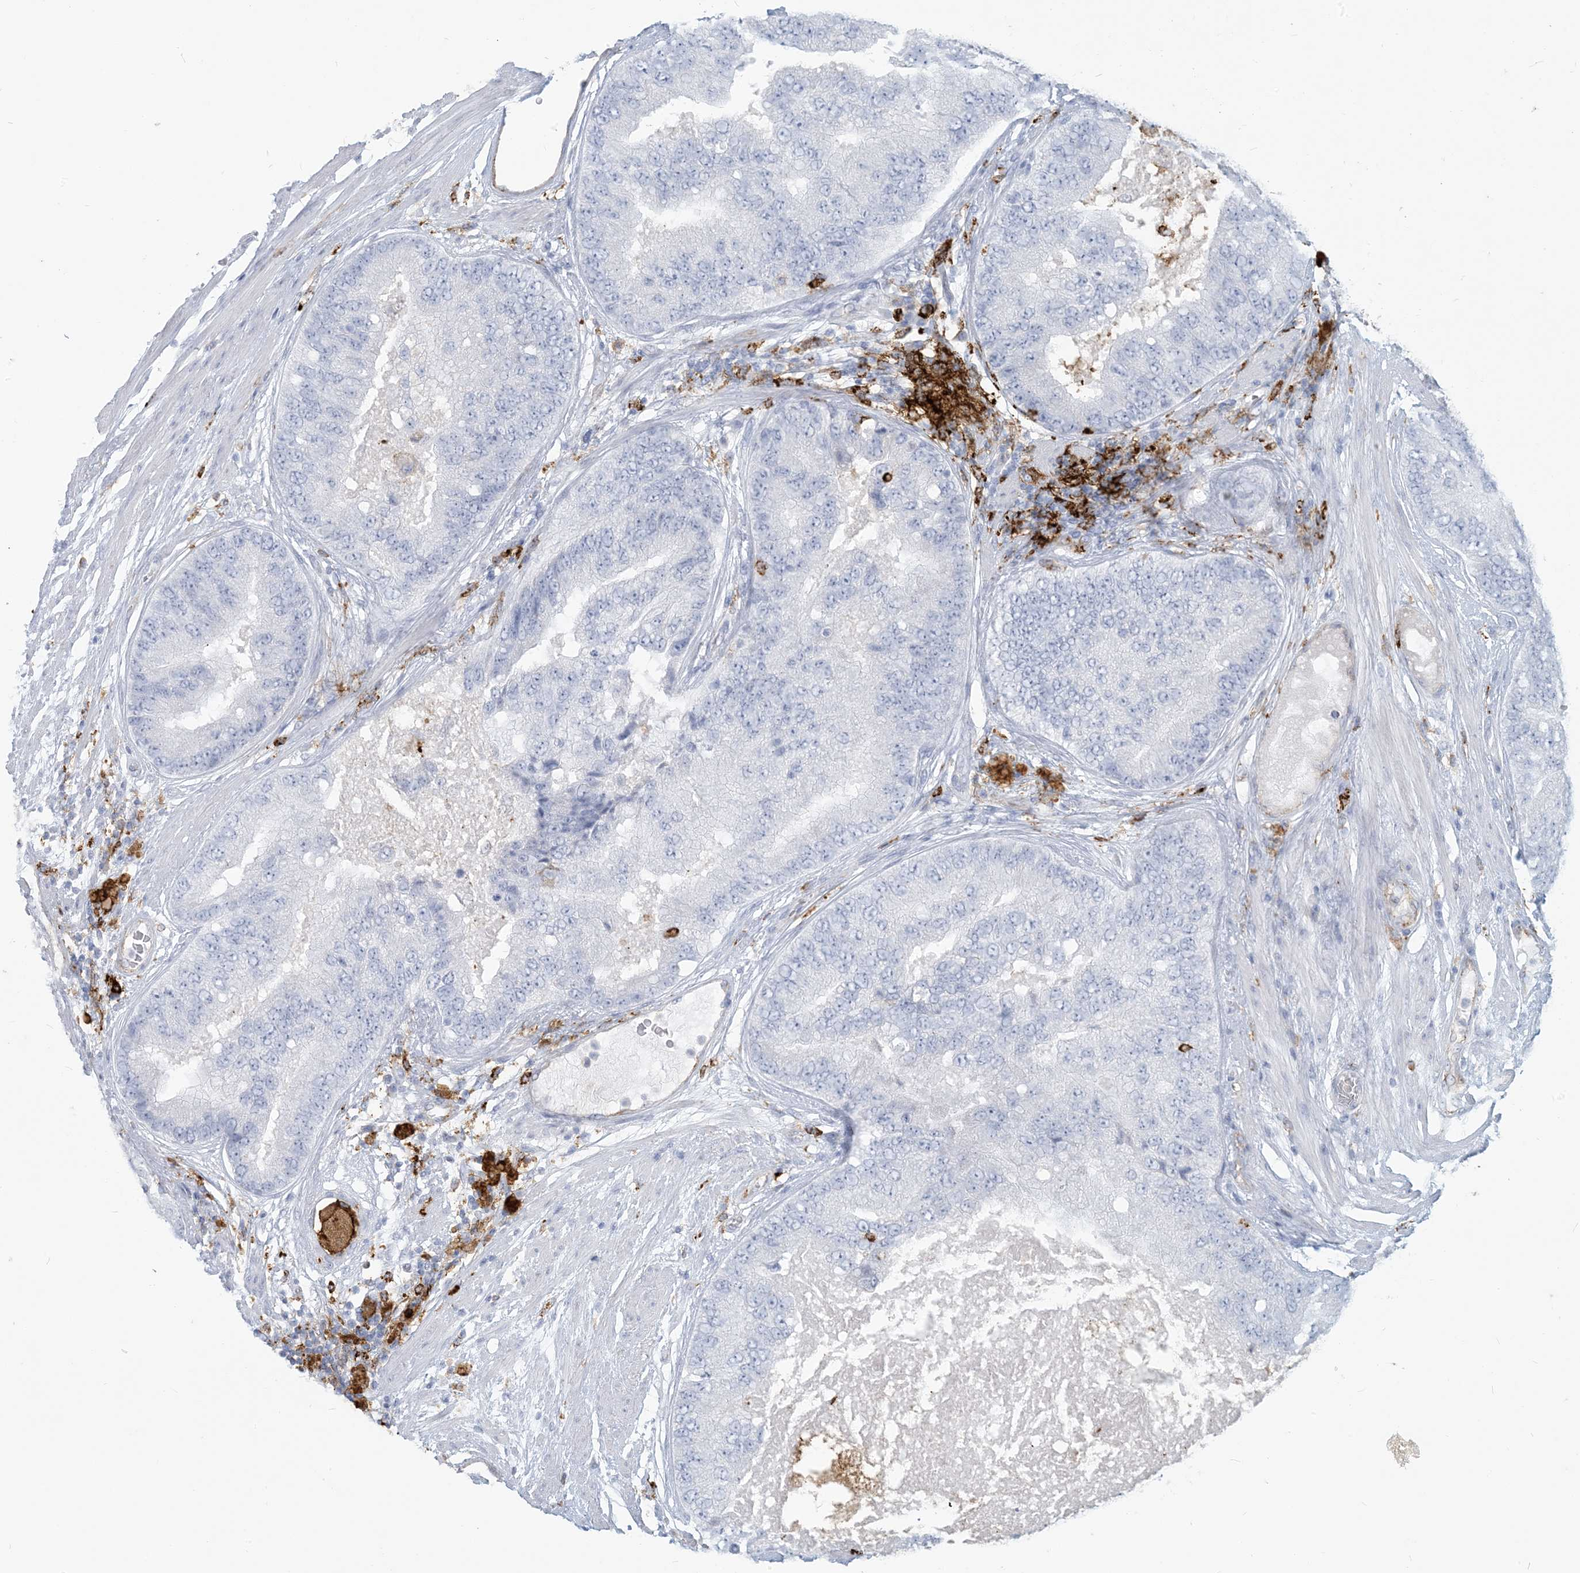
{"staining": {"intensity": "negative", "quantity": "none", "location": "none"}, "tissue": "prostate cancer", "cell_type": "Tumor cells", "image_type": "cancer", "snomed": [{"axis": "morphology", "description": "Adenocarcinoma, High grade"}, {"axis": "topography", "description": "Prostate"}], "caption": "Tumor cells show no significant staining in prostate high-grade adenocarcinoma.", "gene": "HLA-DRB1", "patient": {"sex": "male", "age": 70}}